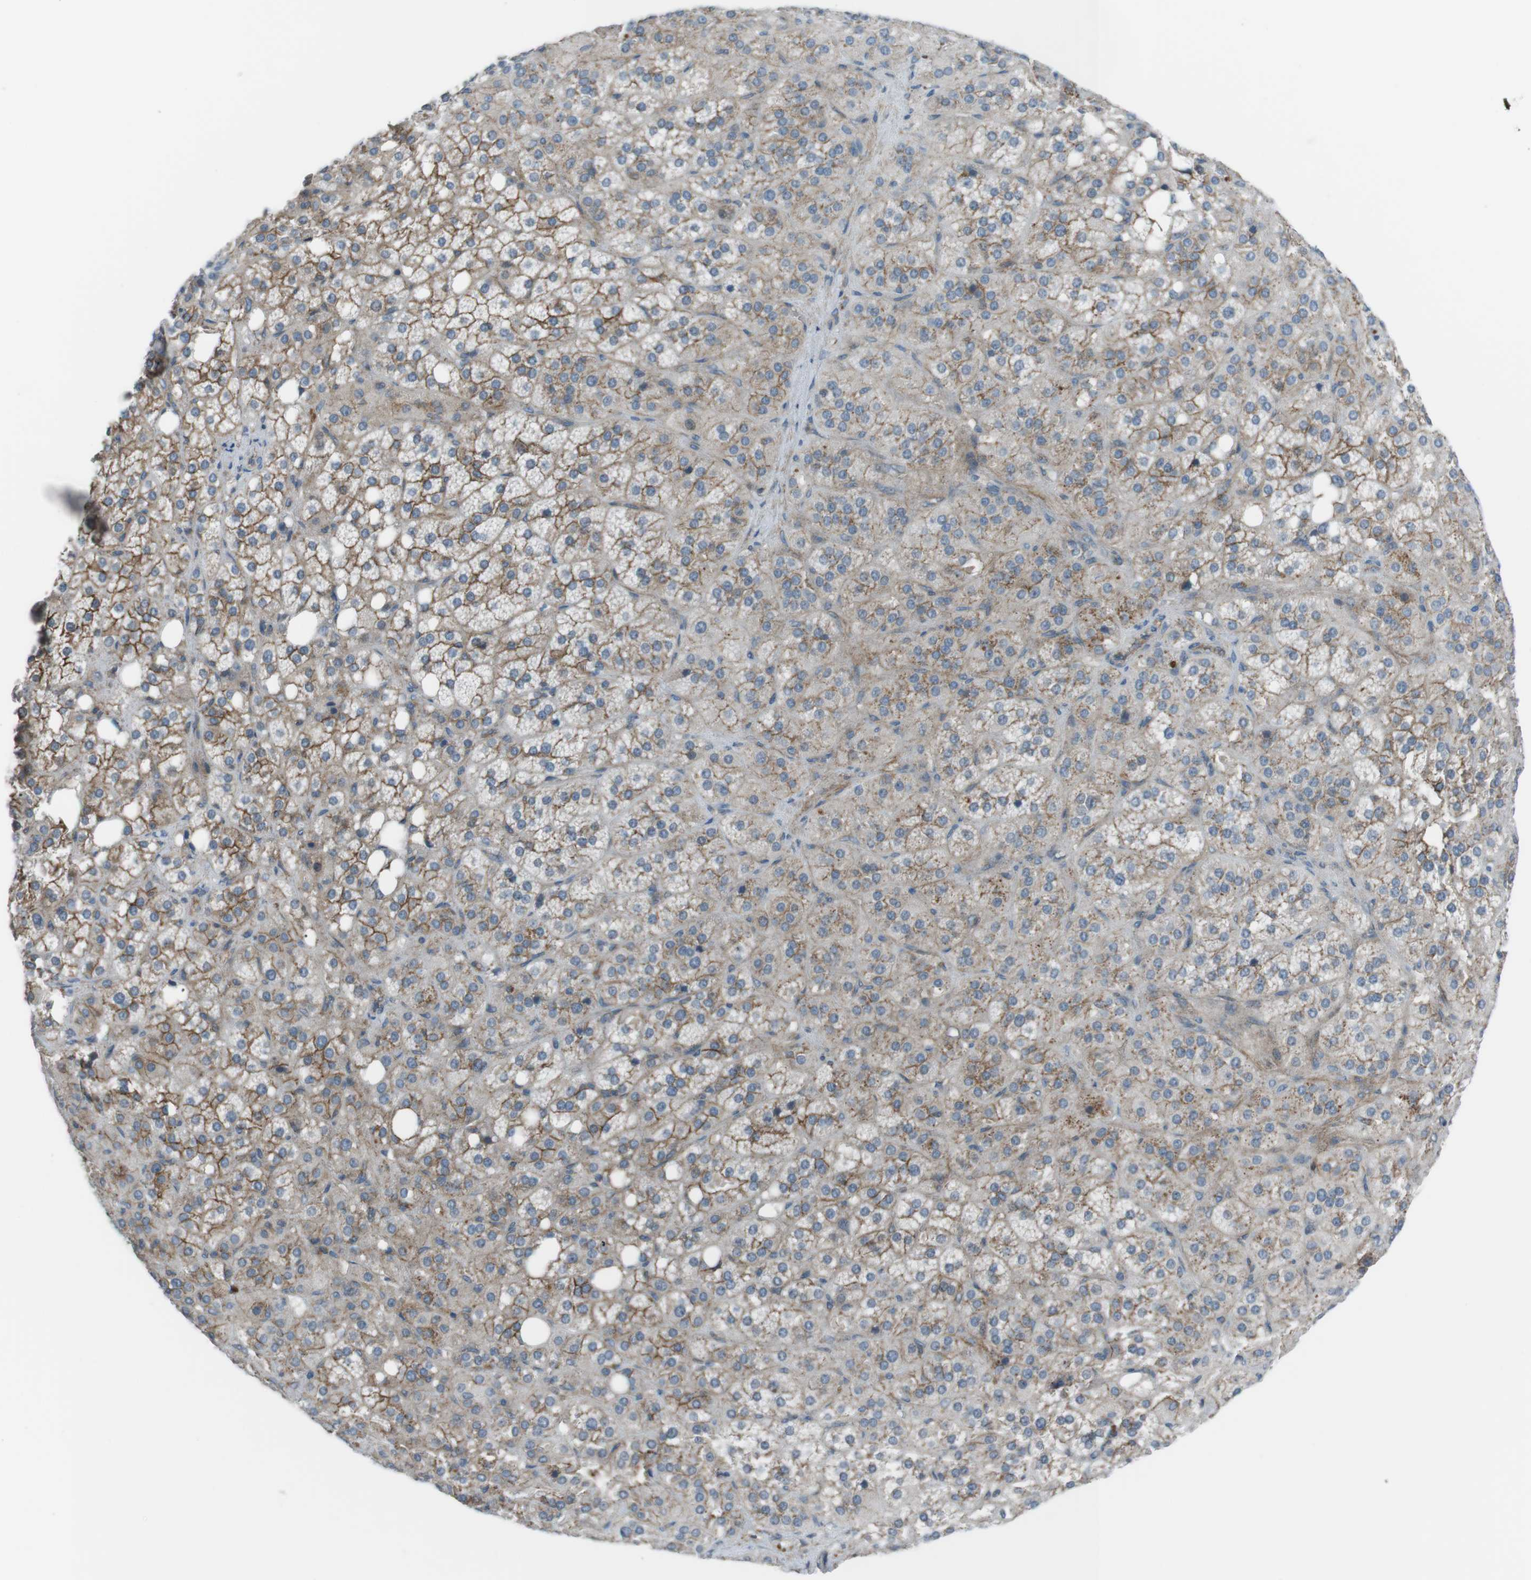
{"staining": {"intensity": "moderate", "quantity": ">75%", "location": "cytoplasmic/membranous"}, "tissue": "adrenal gland", "cell_type": "Glandular cells", "image_type": "normal", "snomed": [{"axis": "morphology", "description": "Normal tissue, NOS"}, {"axis": "topography", "description": "Adrenal gland"}], "caption": "Immunohistochemical staining of unremarkable human adrenal gland demonstrates moderate cytoplasmic/membranous protein expression in approximately >75% of glandular cells.", "gene": "SPTA1", "patient": {"sex": "female", "age": 59}}